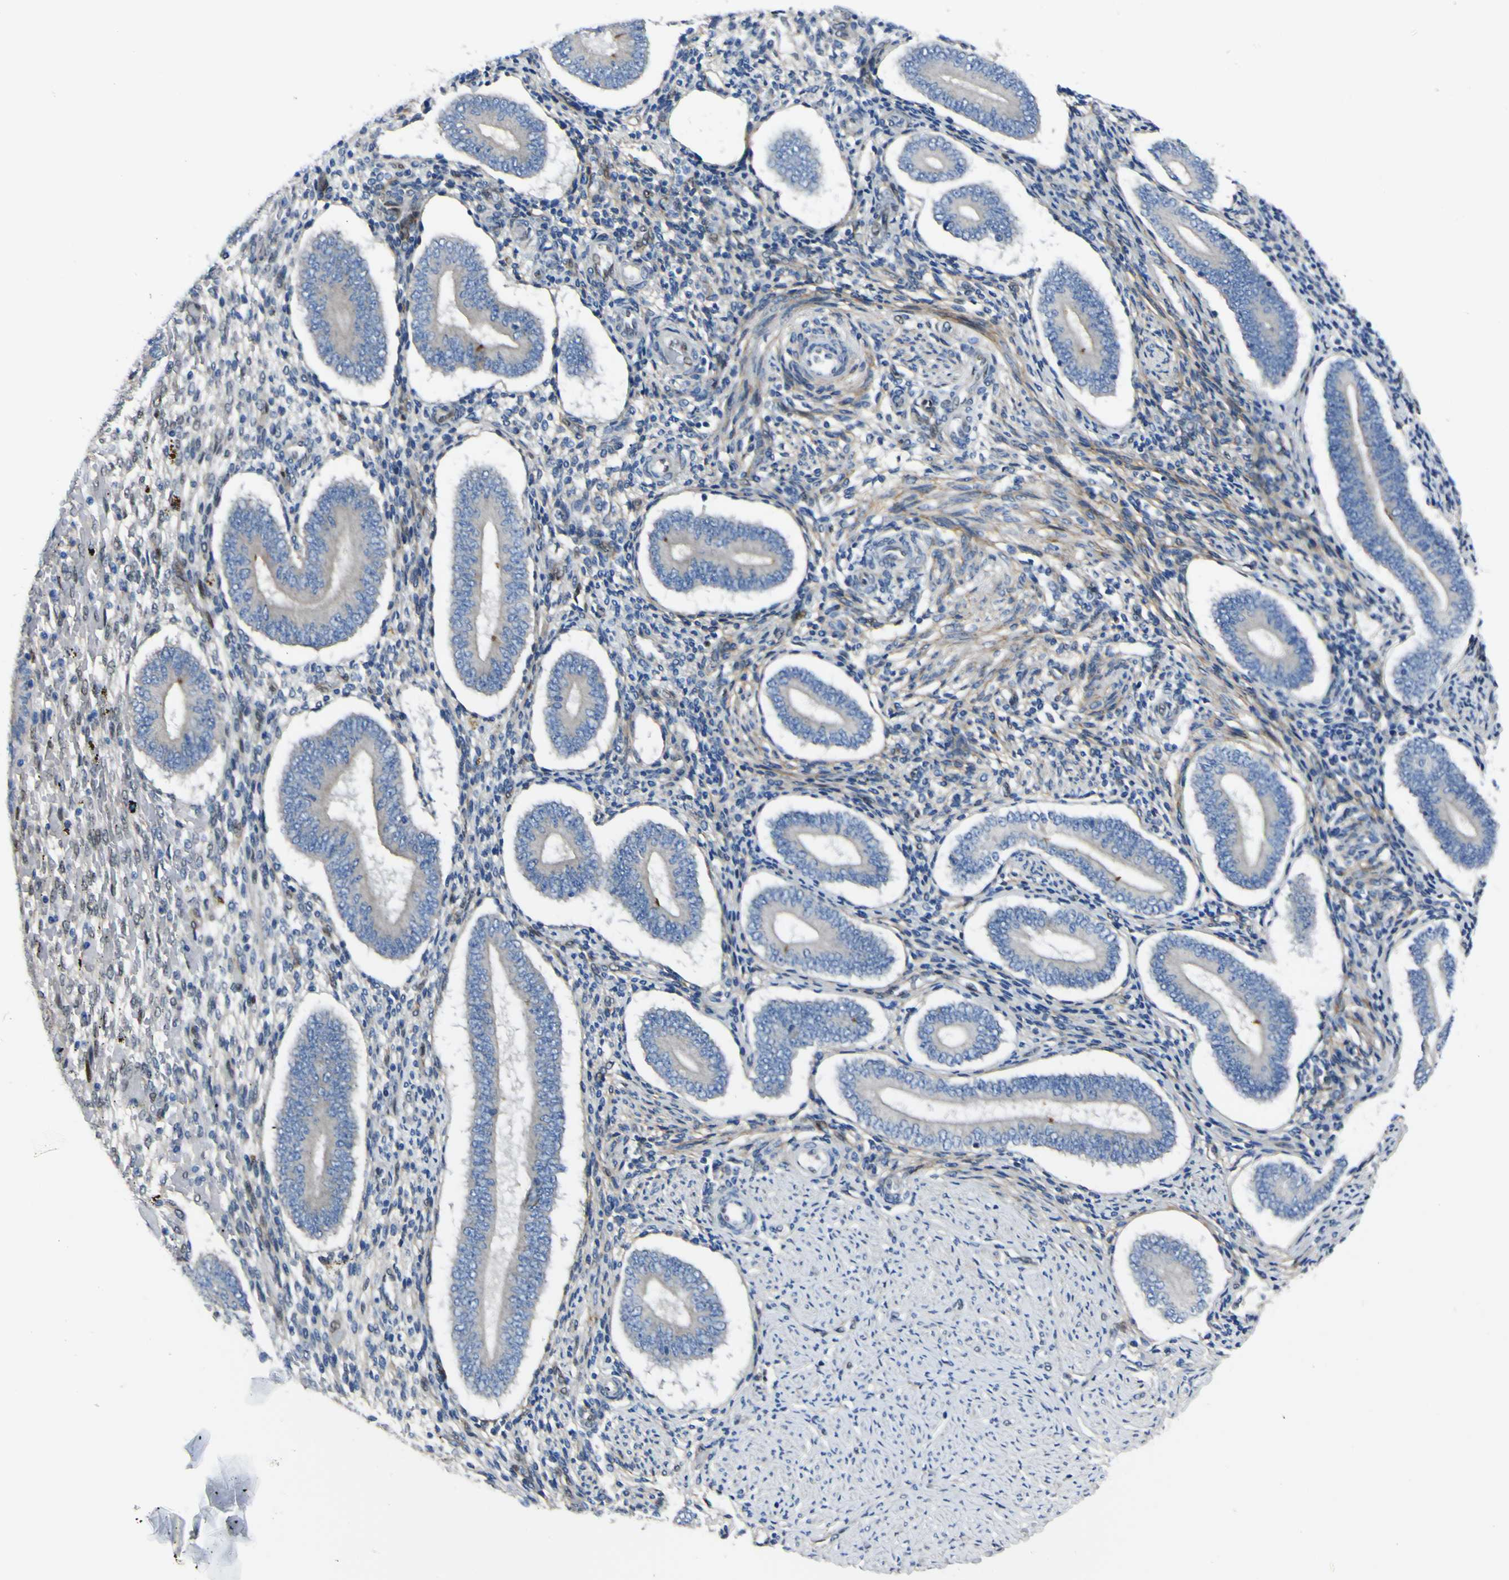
{"staining": {"intensity": "moderate", "quantity": "<25%", "location": "nuclear"}, "tissue": "endometrium", "cell_type": "Cells in endometrial stroma", "image_type": "normal", "snomed": [{"axis": "morphology", "description": "Normal tissue, NOS"}, {"axis": "topography", "description": "Endometrium"}], "caption": "Moderate nuclear staining for a protein is appreciated in about <25% of cells in endometrial stroma of unremarkable endometrium using immunohistochemistry.", "gene": "LRRN1", "patient": {"sex": "female", "age": 42}}